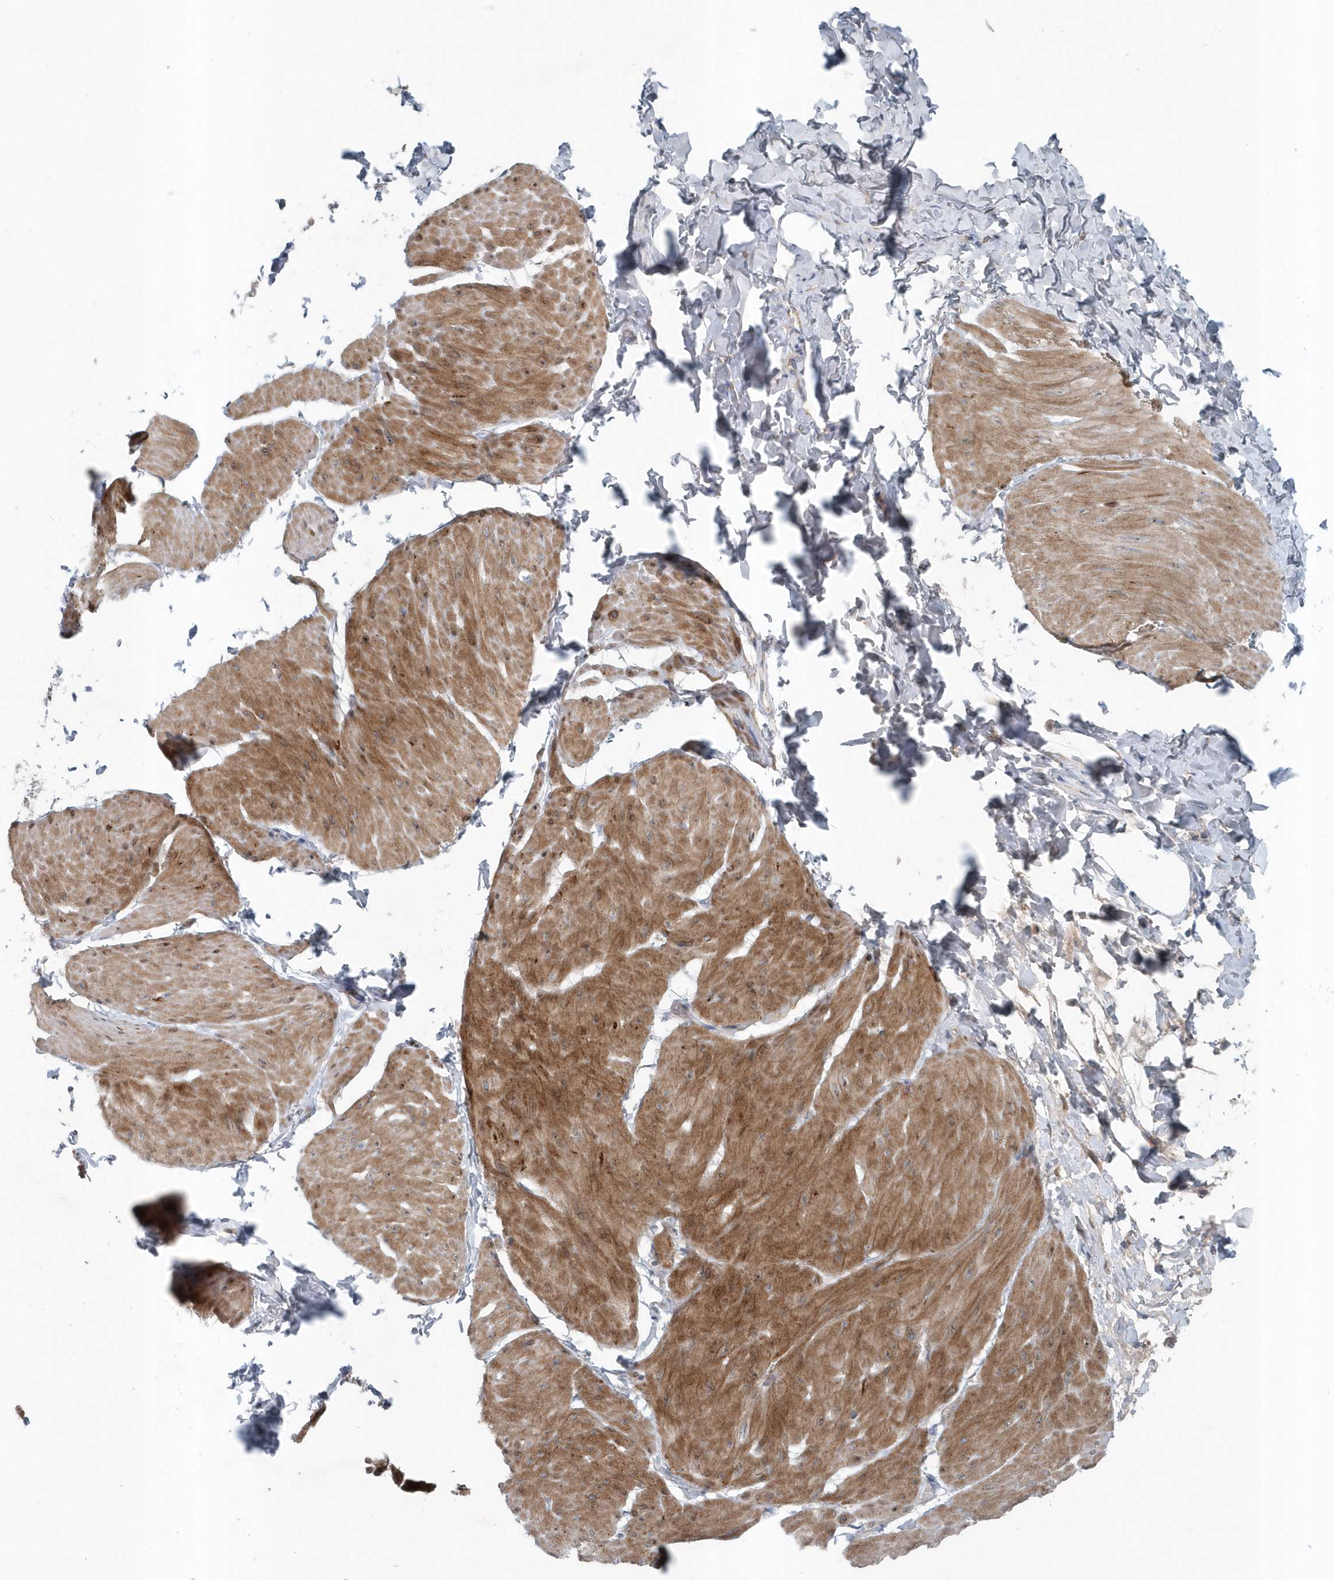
{"staining": {"intensity": "moderate", "quantity": ">75%", "location": "cytoplasmic/membranous"}, "tissue": "smooth muscle", "cell_type": "Smooth muscle cells", "image_type": "normal", "snomed": [{"axis": "morphology", "description": "Urothelial carcinoma, High grade"}, {"axis": "topography", "description": "Urinary bladder"}], "caption": "IHC image of benign smooth muscle: smooth muscle stained using IHC reveals medium levels of moderate protein expression localized specifically in the cytoplasmic/membranous of smooth muscle cells, appearing as a cytoplasmic/membranous brown color.", "gene": "MCC", "patient": {"sex": "male", "age": 46}}